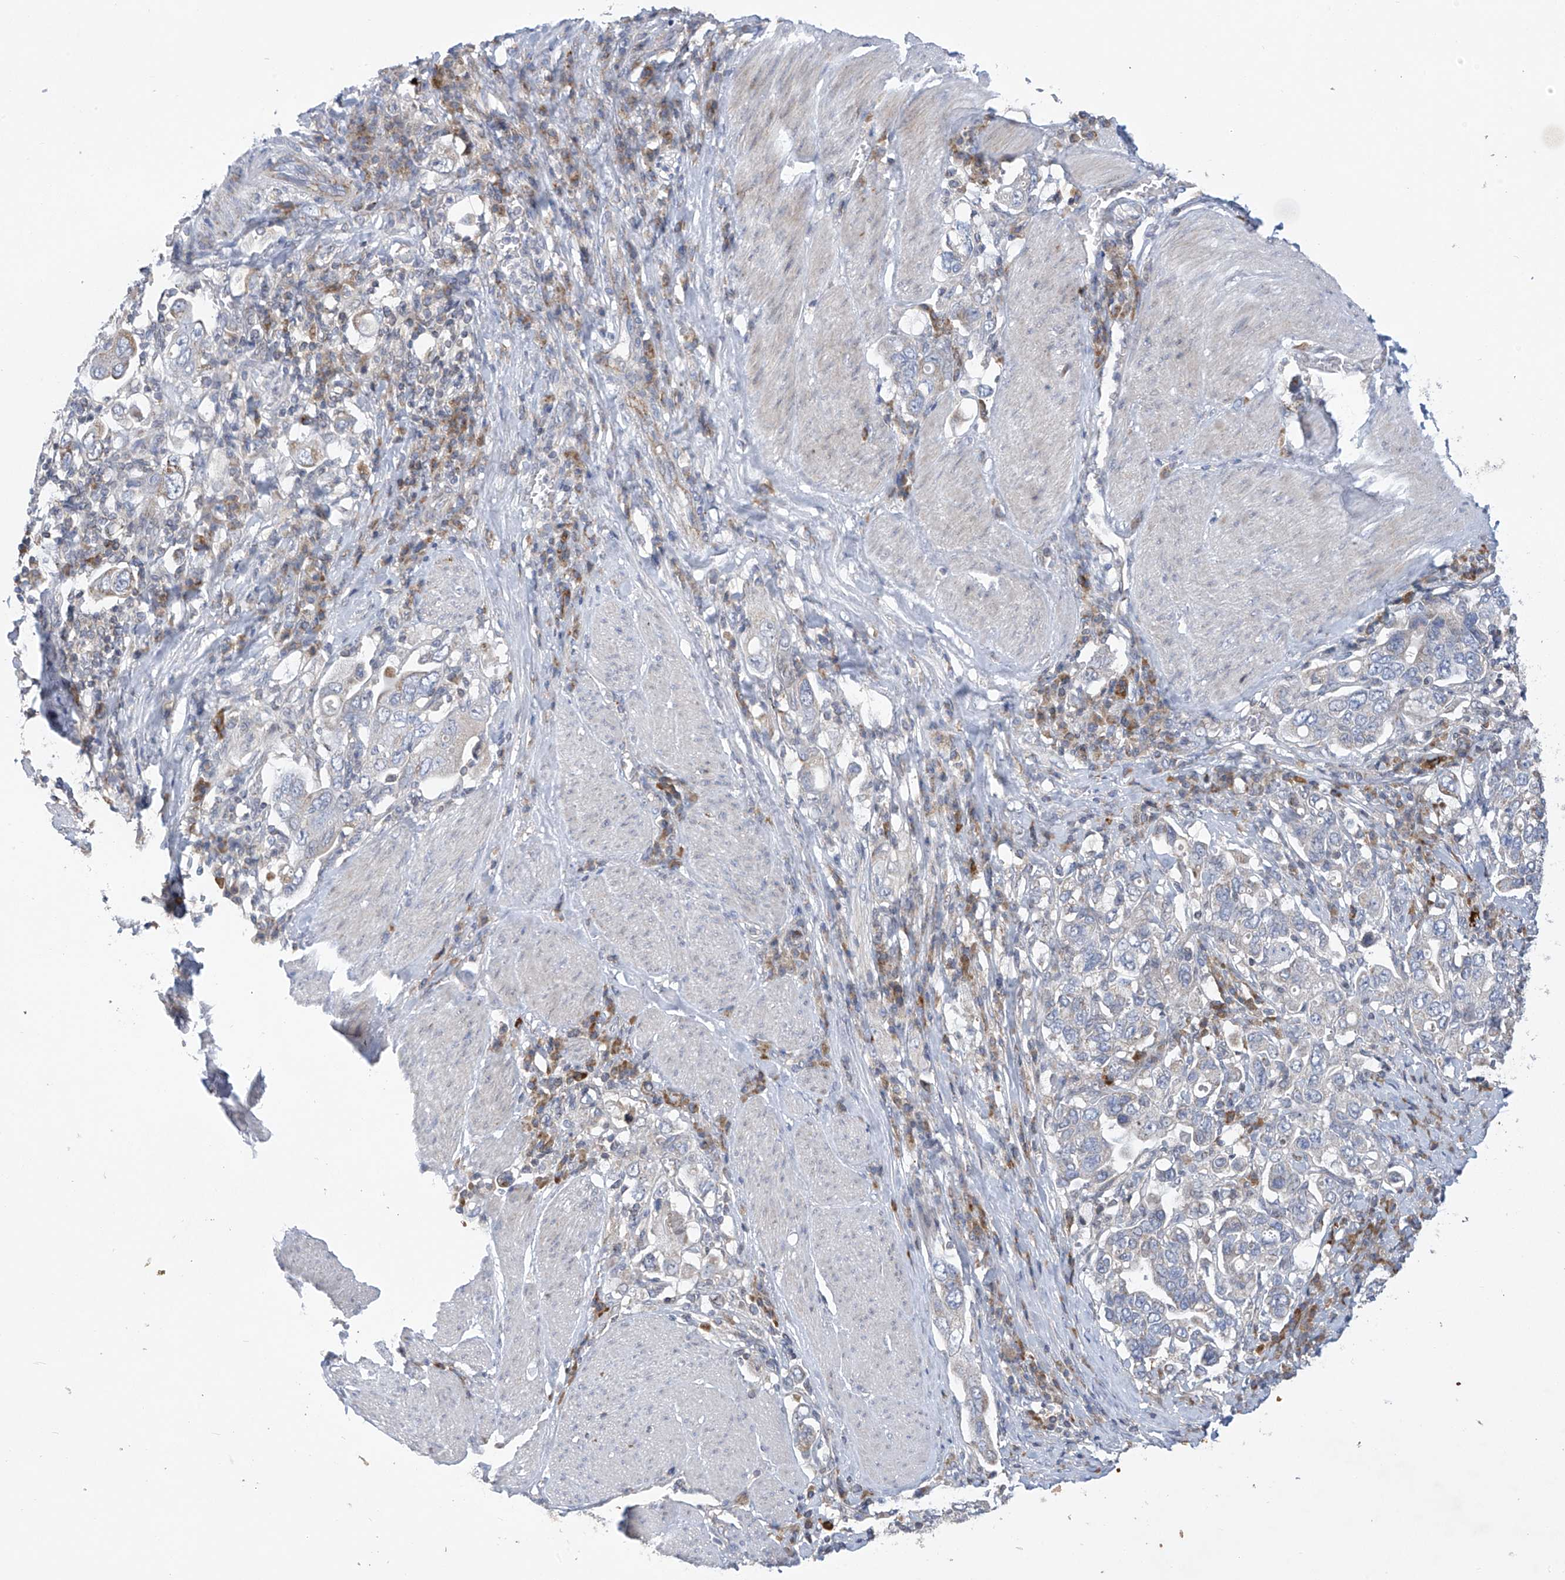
{"staining": {"intensity": "moderate", "quantity": "<25%", "location": "cytoplasmic/membranous"}, "tissue": "stomach cancer", "cell_type": "Tumor cells", "image_type": "cancer", "snomed": [{"axis": "morphology", "description": "Adenocarcinoma, NOS"}, {"axis": "topography", "description": "Stomach, upper"}], "caption": "High-magnification brightfield microscopy of stomach cancer stained with DAB (3,3'-diaminobenzidine) (brown) and counterstained with hematoxylin (blue). tumor cells exhibit moderate cytoplasmic/membranous expression is identified in about<25% of cells. Immunohistochemistry stains the protein of interest in brown and the nuclei are stained blue.", "gene": "SLCO4A1", "patient": {"sex": "male", "age": 62}}